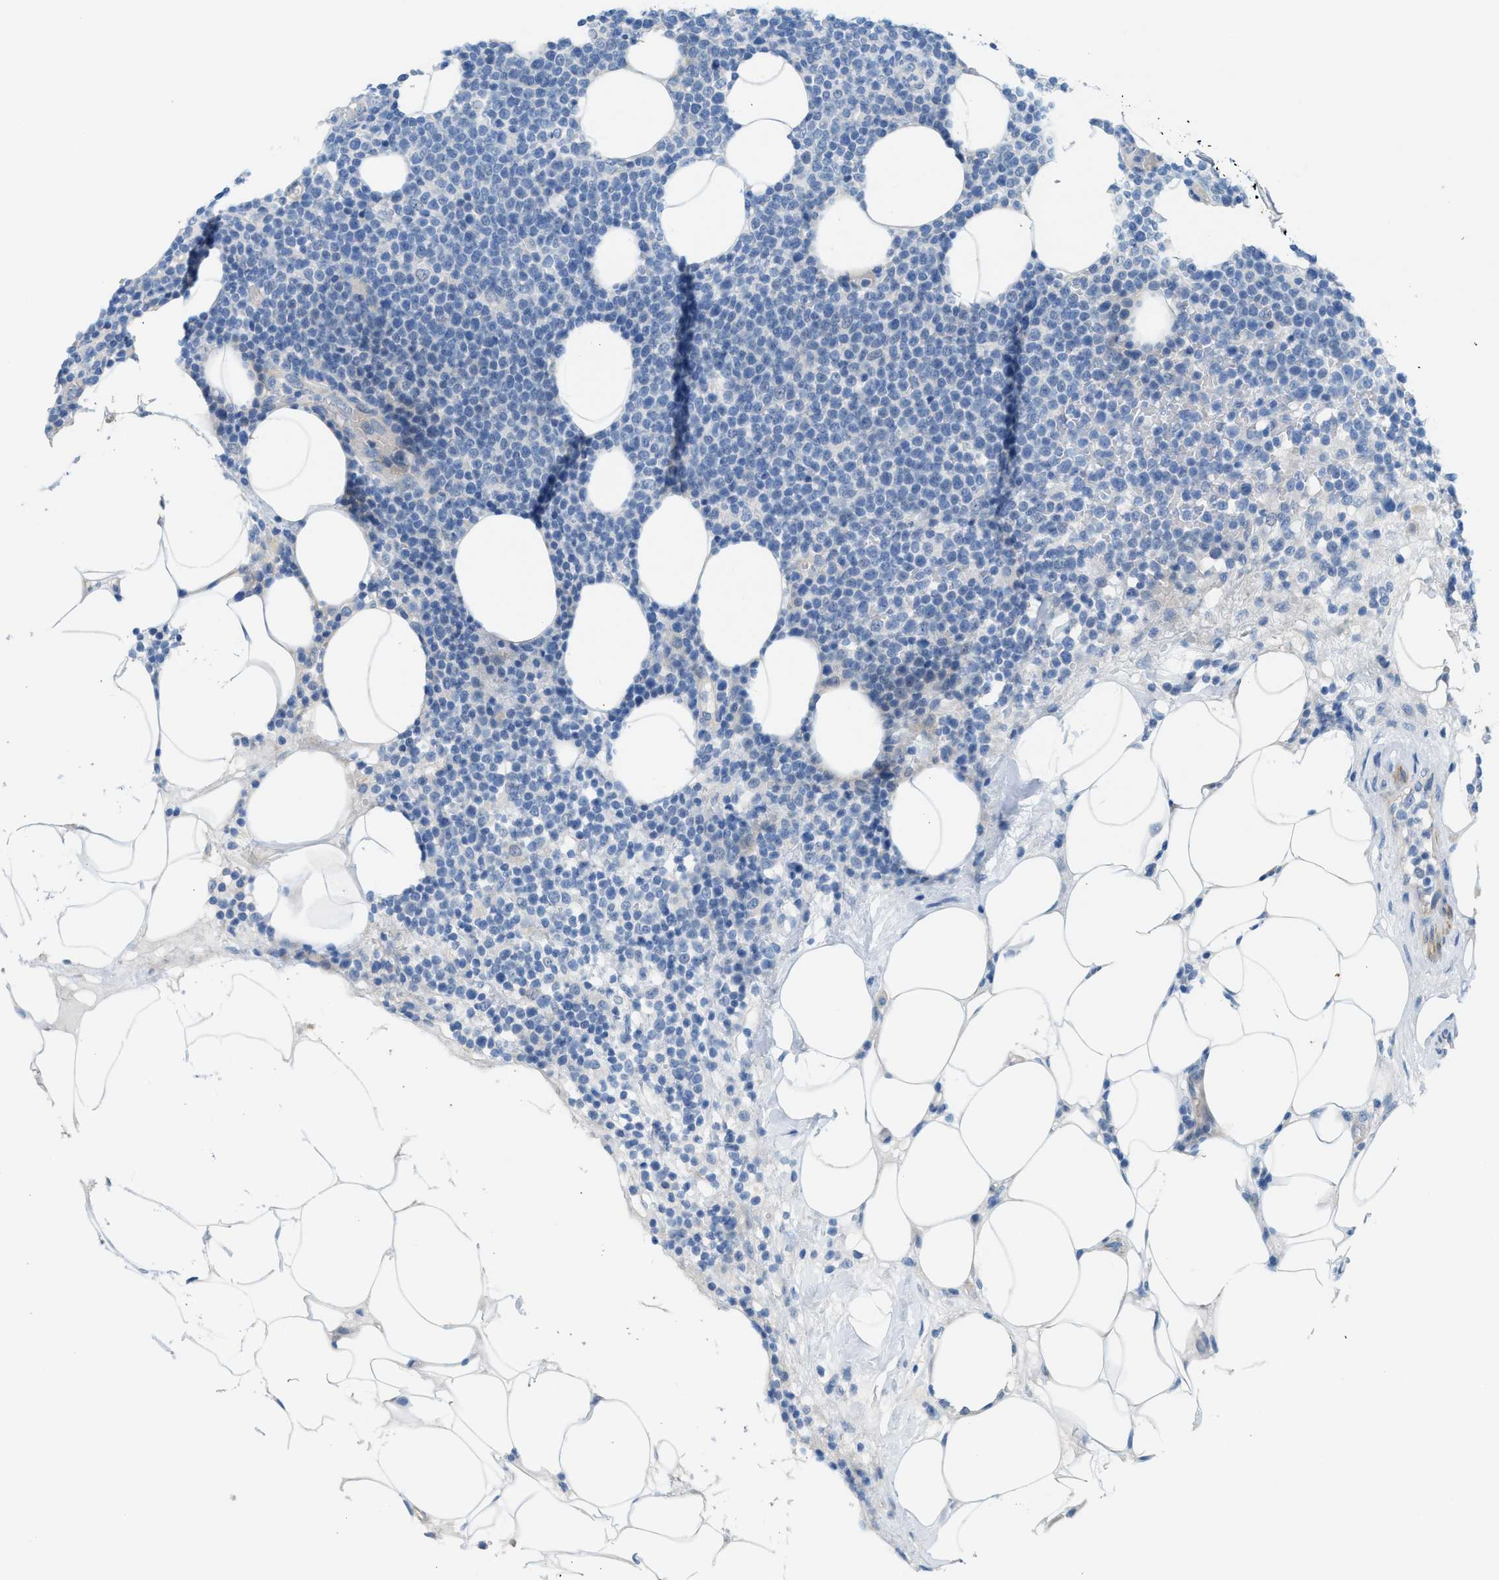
{"staining": {"intensity": "negative", "quantity": "none", "location": "none"}, "tissue": "lymphoma", "cell_type": "Tumor cells", "image_type": "cancer", "snomed": [{"axis": "morphology", "description": "Malignant lymphoma, non-Hodgkin's type, High grade"}, {"axis": "topography", "description": "Lymph node"}], "caption": "Tumor cells are negative for brown protein staining in lymphoma. (IHC, brightfield microscopy, high magnification).", "gene": "MPP3", "patient": {"sex": "male", "age": 61}}